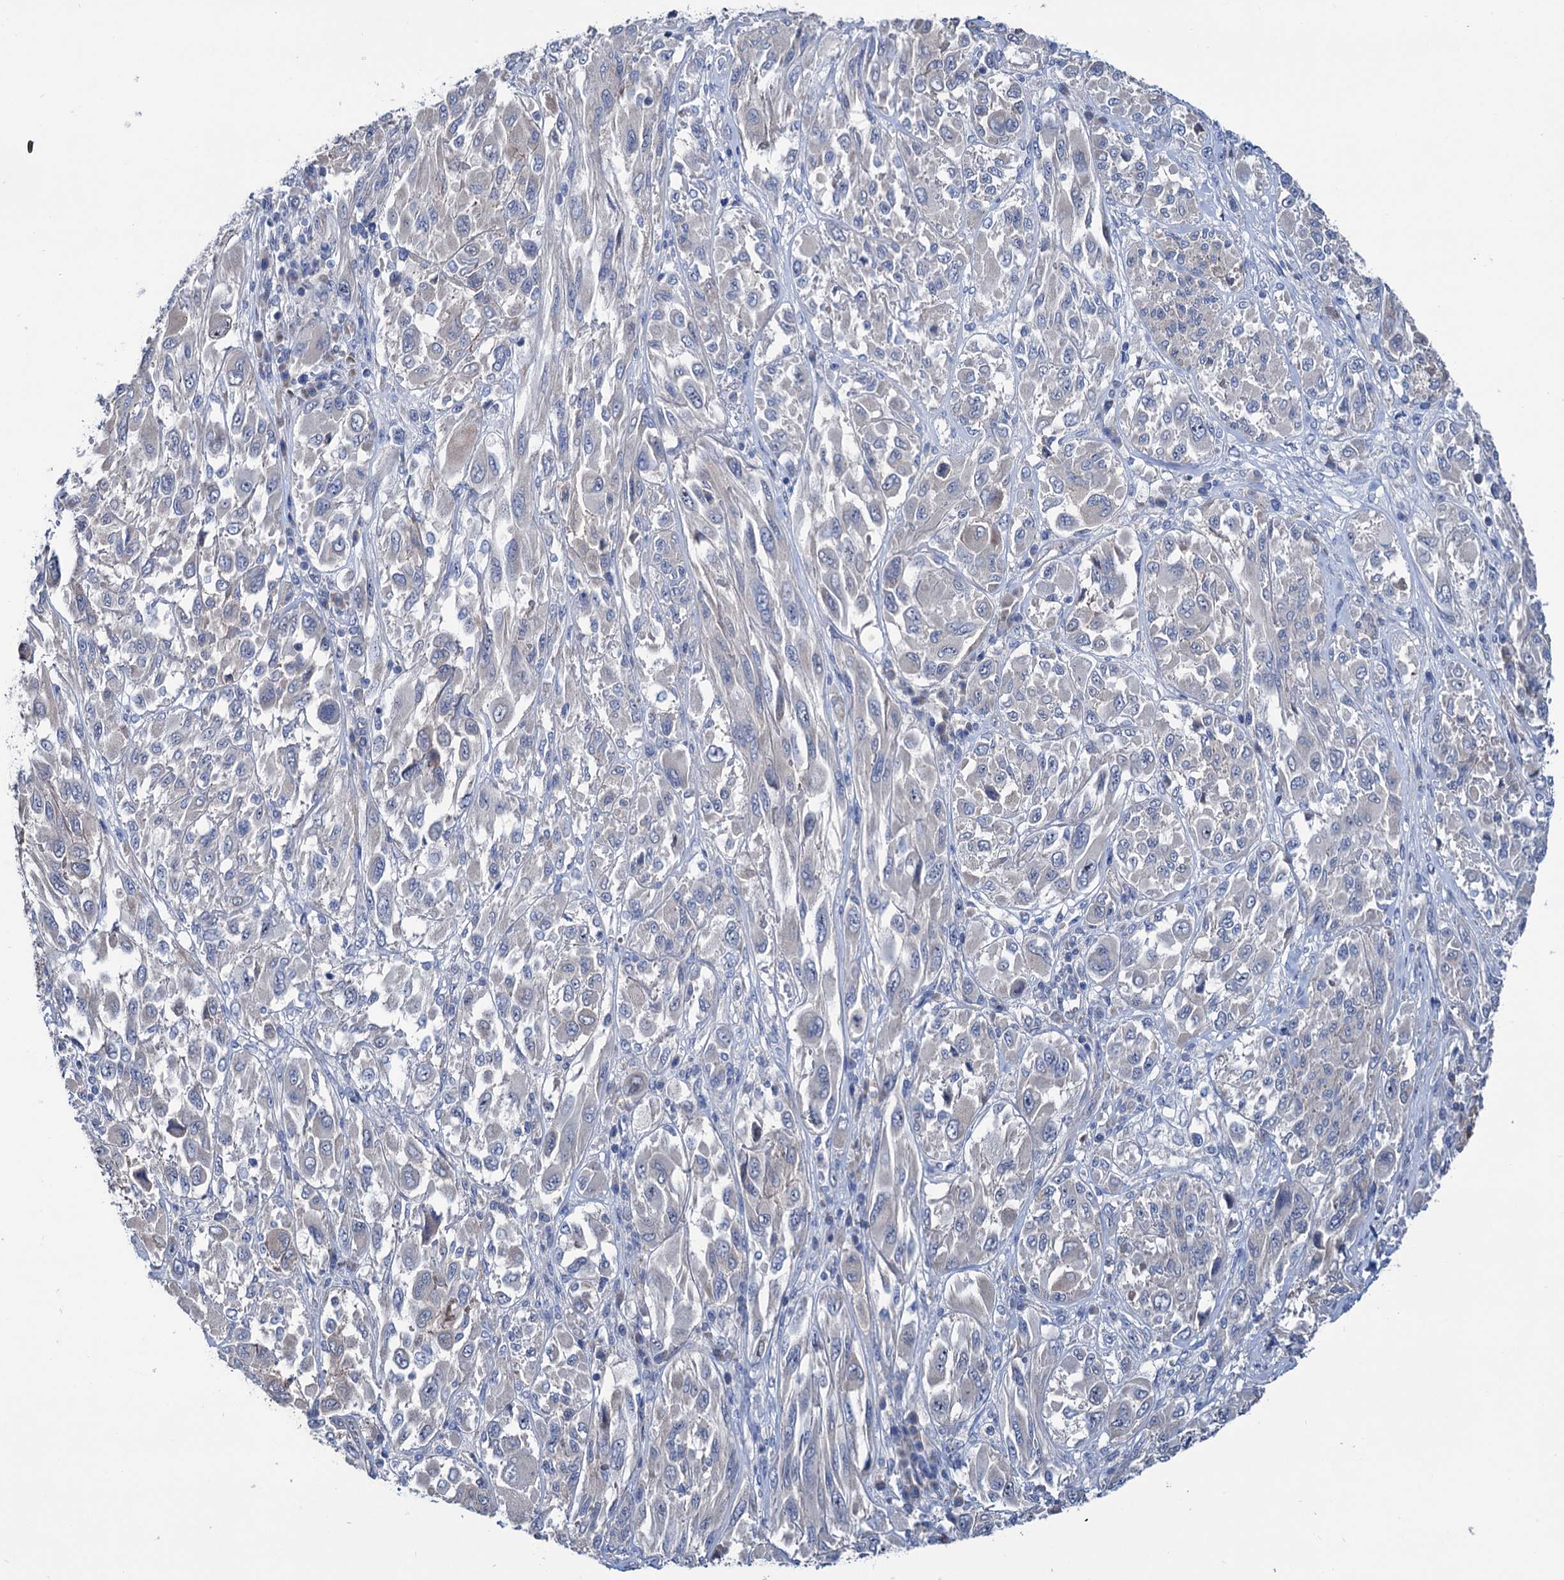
{"staining": {"intensity": "negative", "quantity": "none", "location": "none"}, "tissue": "melanoma", "cell_type": "Tumor cells", "image_type": "cancer", "snomed": [{"axis": "morphology", "description": "Malignant melanoma, NOS"}, {"axis": "topography", "description": "Skin"}], "caption": "Melanoma was stained to show a protein in brown. There is no significant staining in tumor cells.", "gene": "EYA4", "patient": {"sex": "female", "age": 91}}